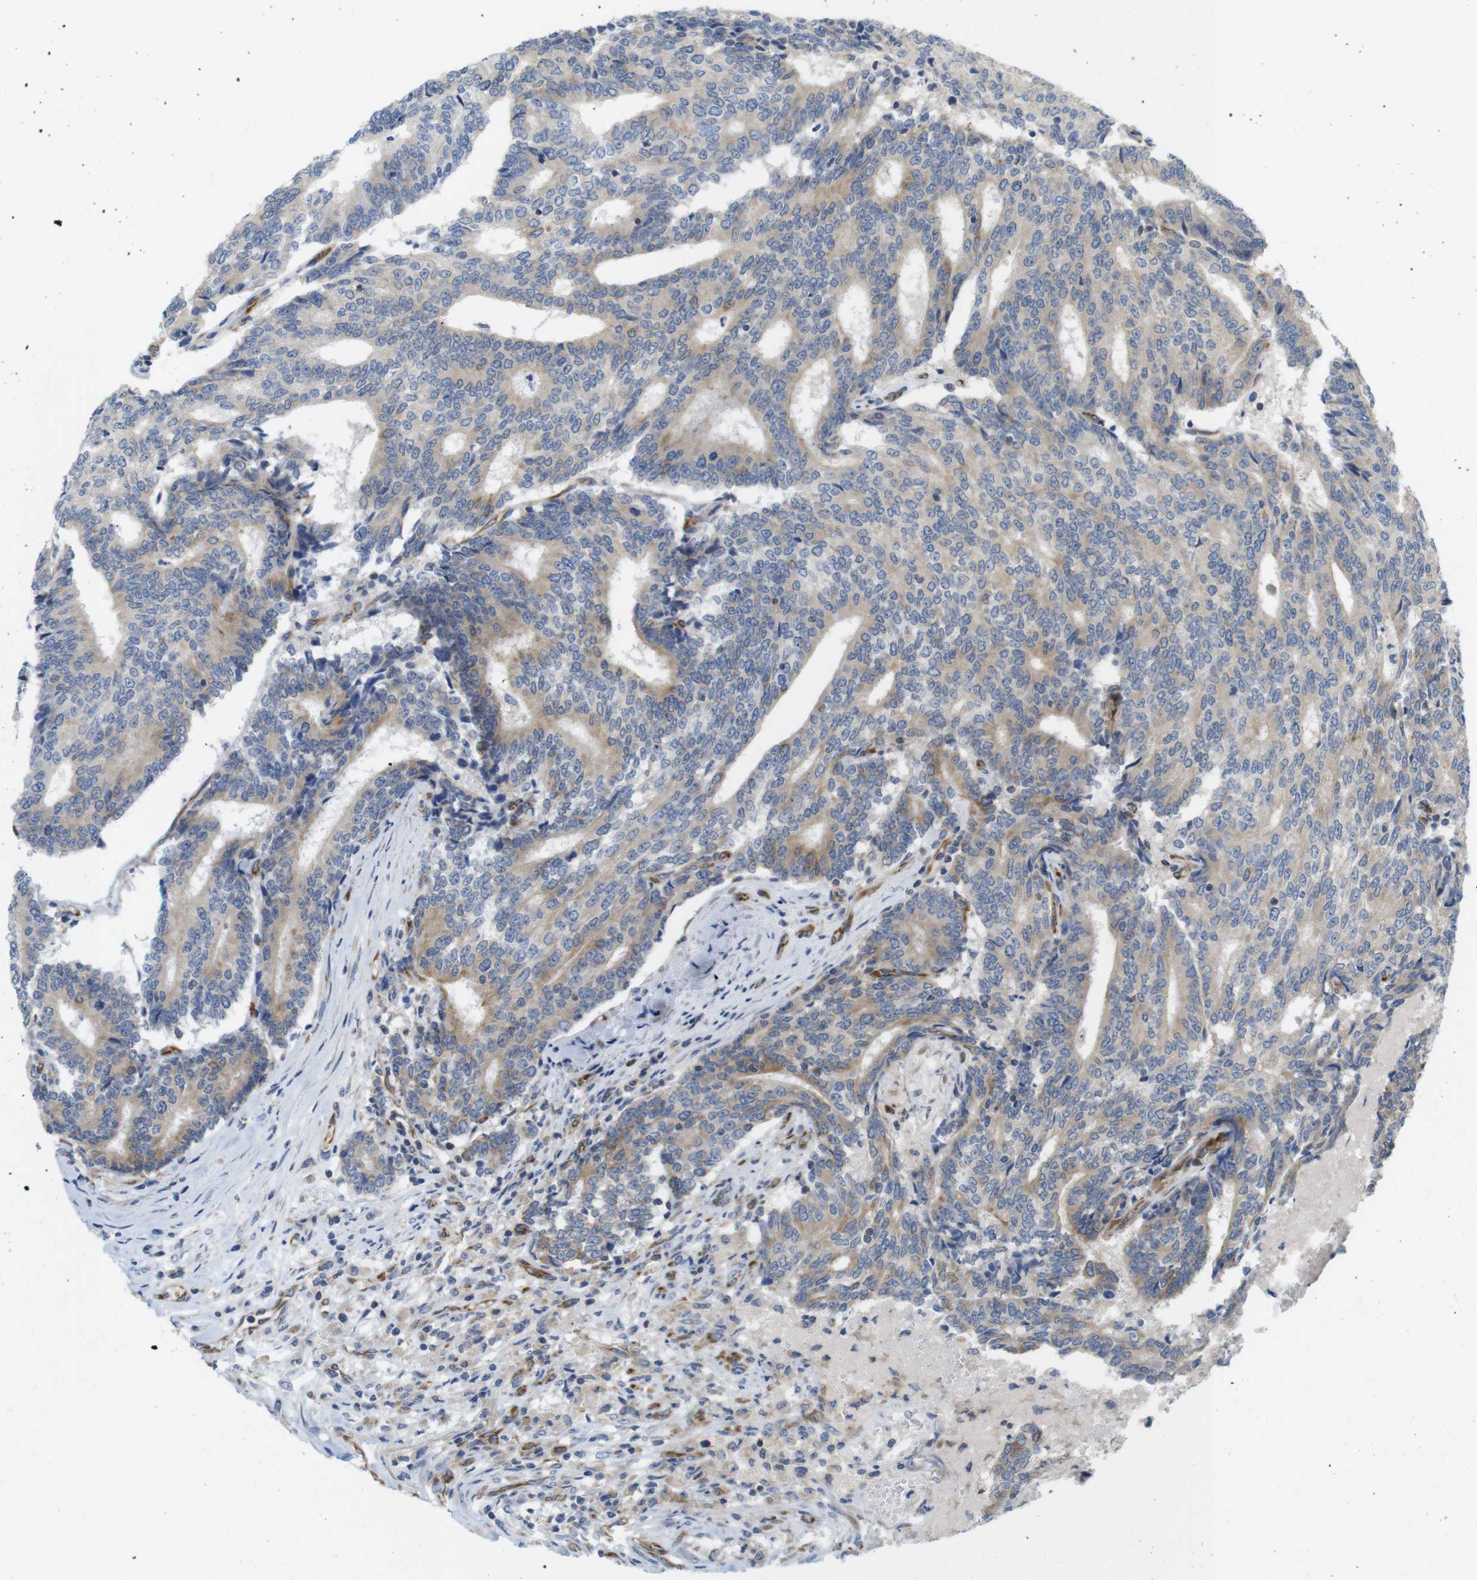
{"staining": {"intensity": "weak", "quantity": ">75%", "location": "cytoplasmic/membranous"}, "tissue": "prostate cancer", "cell_type": "Tumor cells", "image_type": "cancer", "snomed": [{"axis": "morphology", "description": "Normal tissue, NOS"}, {"axis": "morphology", "description": "Adenocarcinoma, High grade"}, {"axis": "topography", "description": "Prostate"}, {"axis": "topography", "description": "Seminal veicle"}], "caption": "High-power microscopy captured an IHC histopathology image of prostate cancer (adenocarcinoma (high-grade)), revealing weak cytoplasmic/membranous positivity in approximately >75% of tumor cells.", "gene": "PCNX2", "patient": {"sex": "male", "age": 55}}